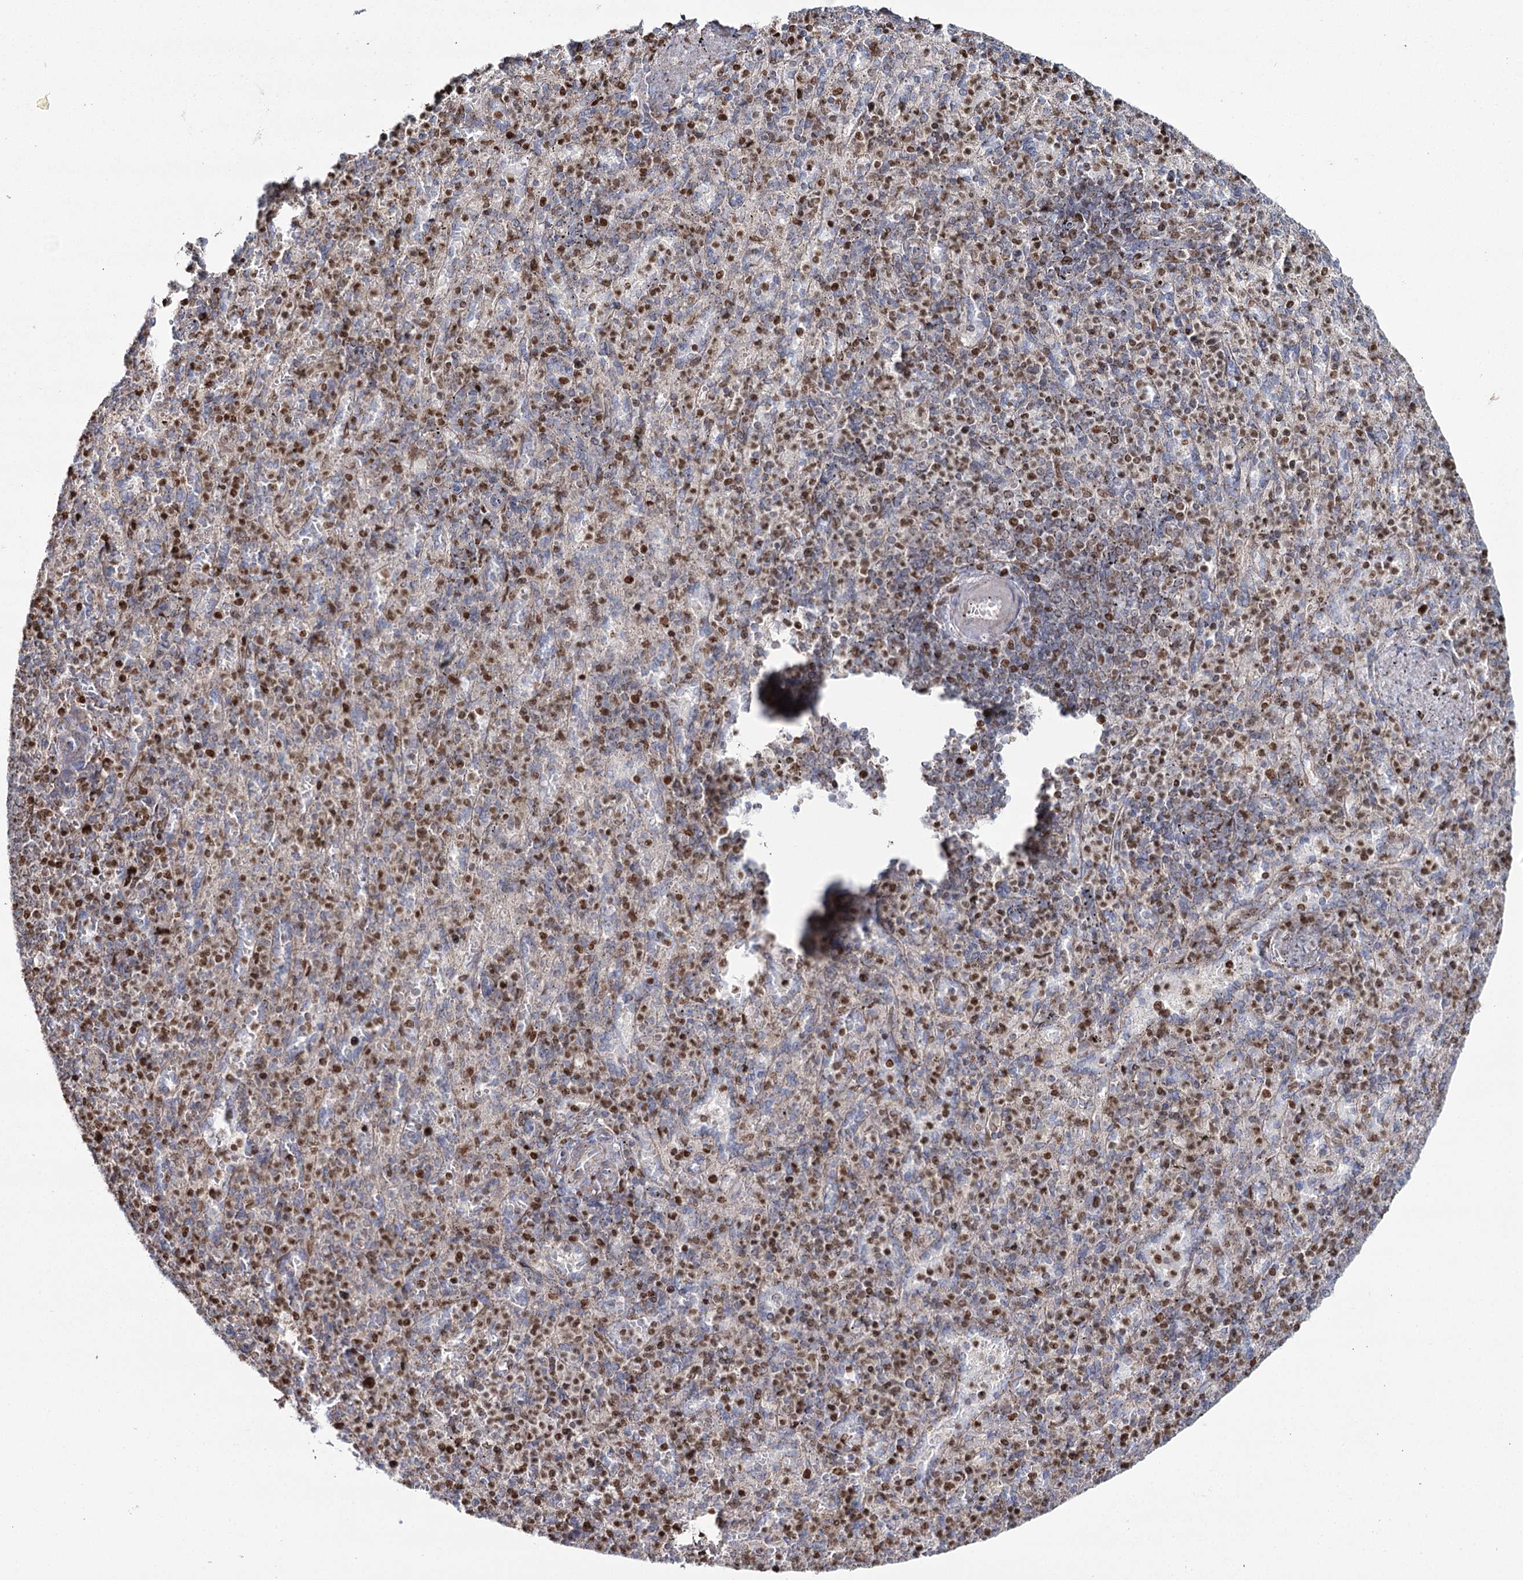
{"staining": {"intensity": "moderate", "quantity": "25%-75%", "location": "nuclear"}, "tissue": "spleen", "cell_type": "Cells in red pulp", "image_type": "normal", "snomed": [{"axis": "morphology", "description": "Normal tissue, NOS"}, {"axis": "topography", "description": "Spleen"}], "caption": "A medium amount of moderate nuclear positivity is present in approximately 25%-75% of cells in red pulp in unremarkable spleen. The staining was performed using DAB, with brown indicating positive protein expression. Nuclei are stained blue with hematoxylin.", "gene": "PDHX", "patient": {"sex": "female", "age": 74}}